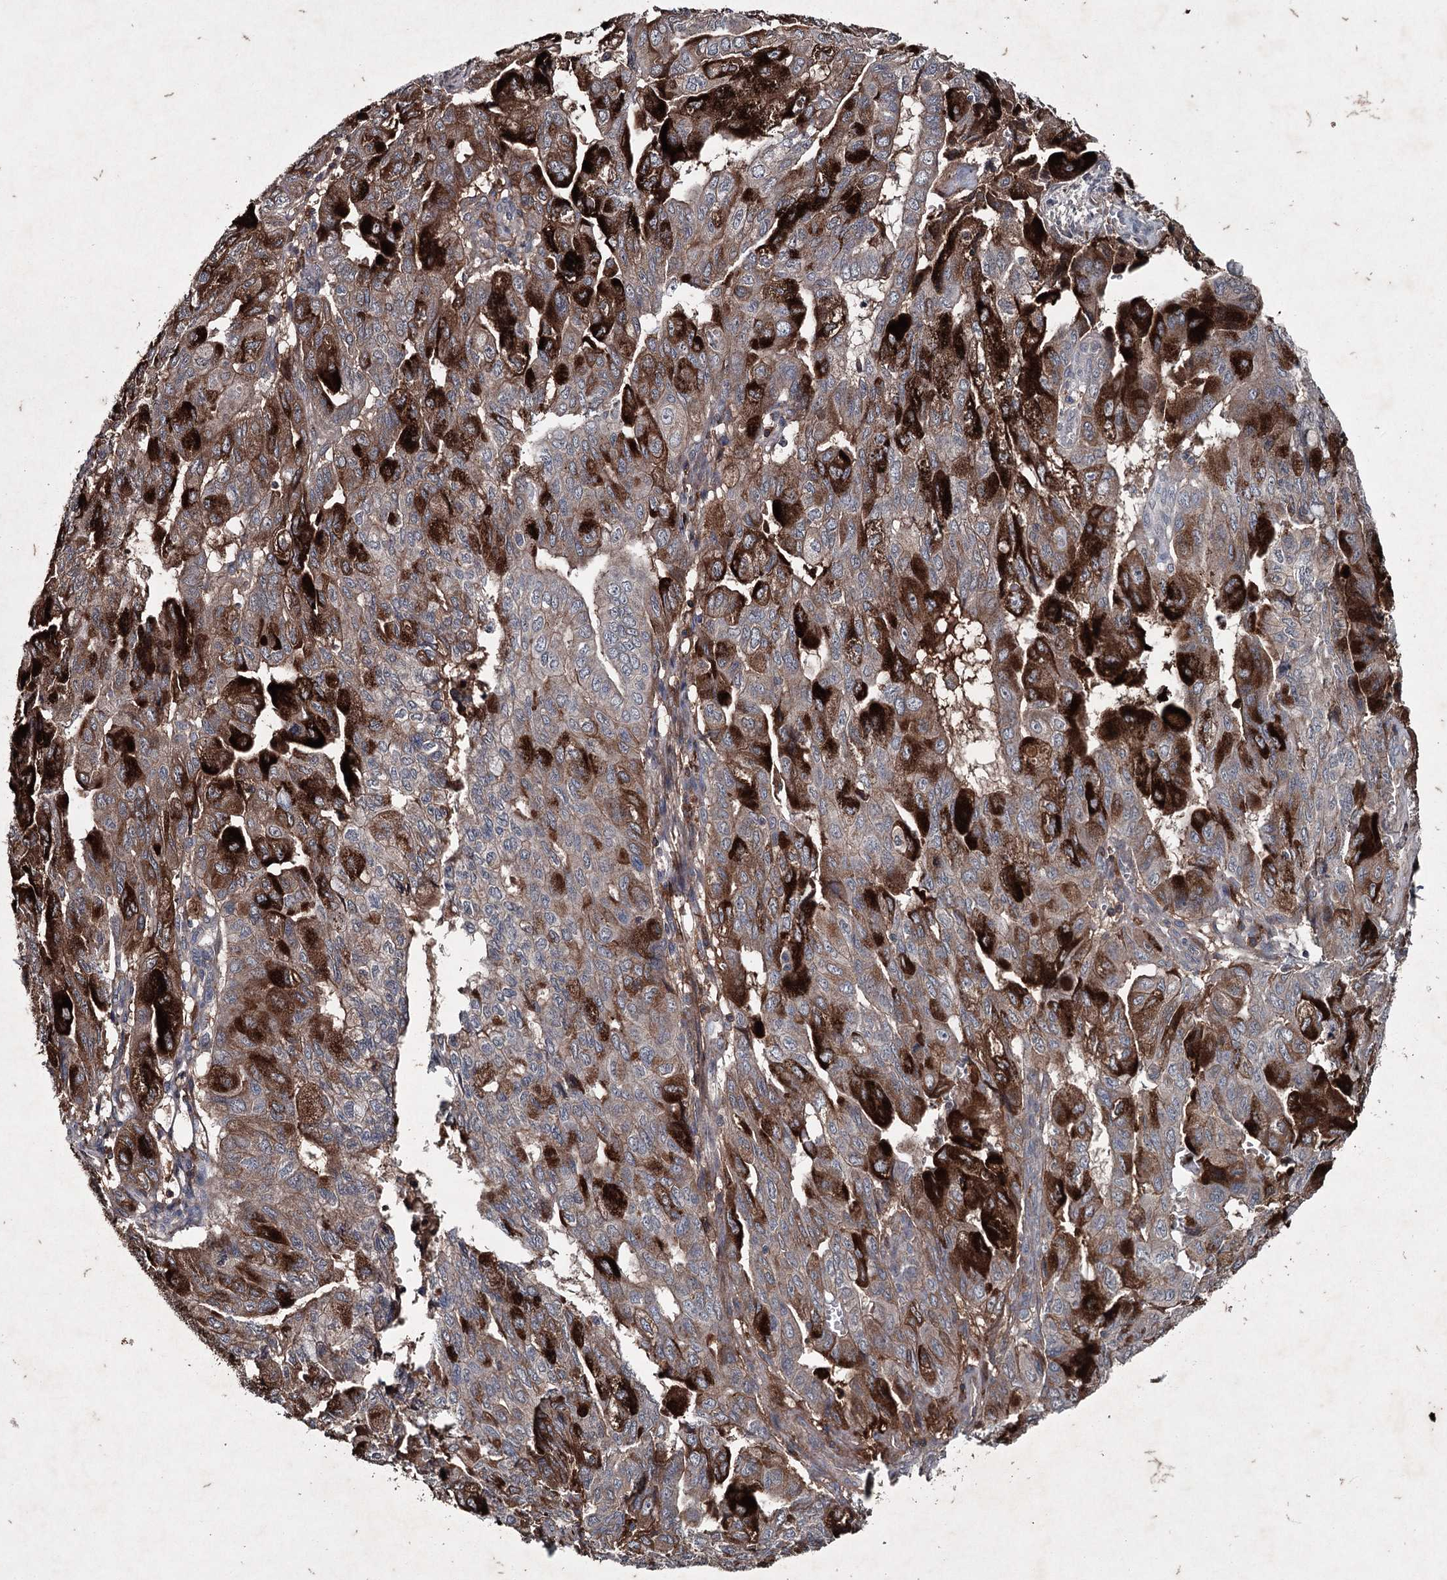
{"staining": {"intensity": "strong", "quantity": "25%-75%", "location": "cytoplasmic/membranous"}, "tissue": "pancreatic cancer", "cell_type": "Tumor cells", "image_type": "cancer", "snomed": [{"axis": "morphology", "description": "Adenocarcinoma, NOS"}, {"axis": "topography", "description": "Pancreas"}], "caption": "The photomicrograph exhibits a brown stain indicating the presence of a protein in the cytoplasmic/membranous of tumor cells in pancreatic cancer (adenocarcinoma).", "gene": "PGLYRP2", "patient": {"sex": "male", "age": 51}}